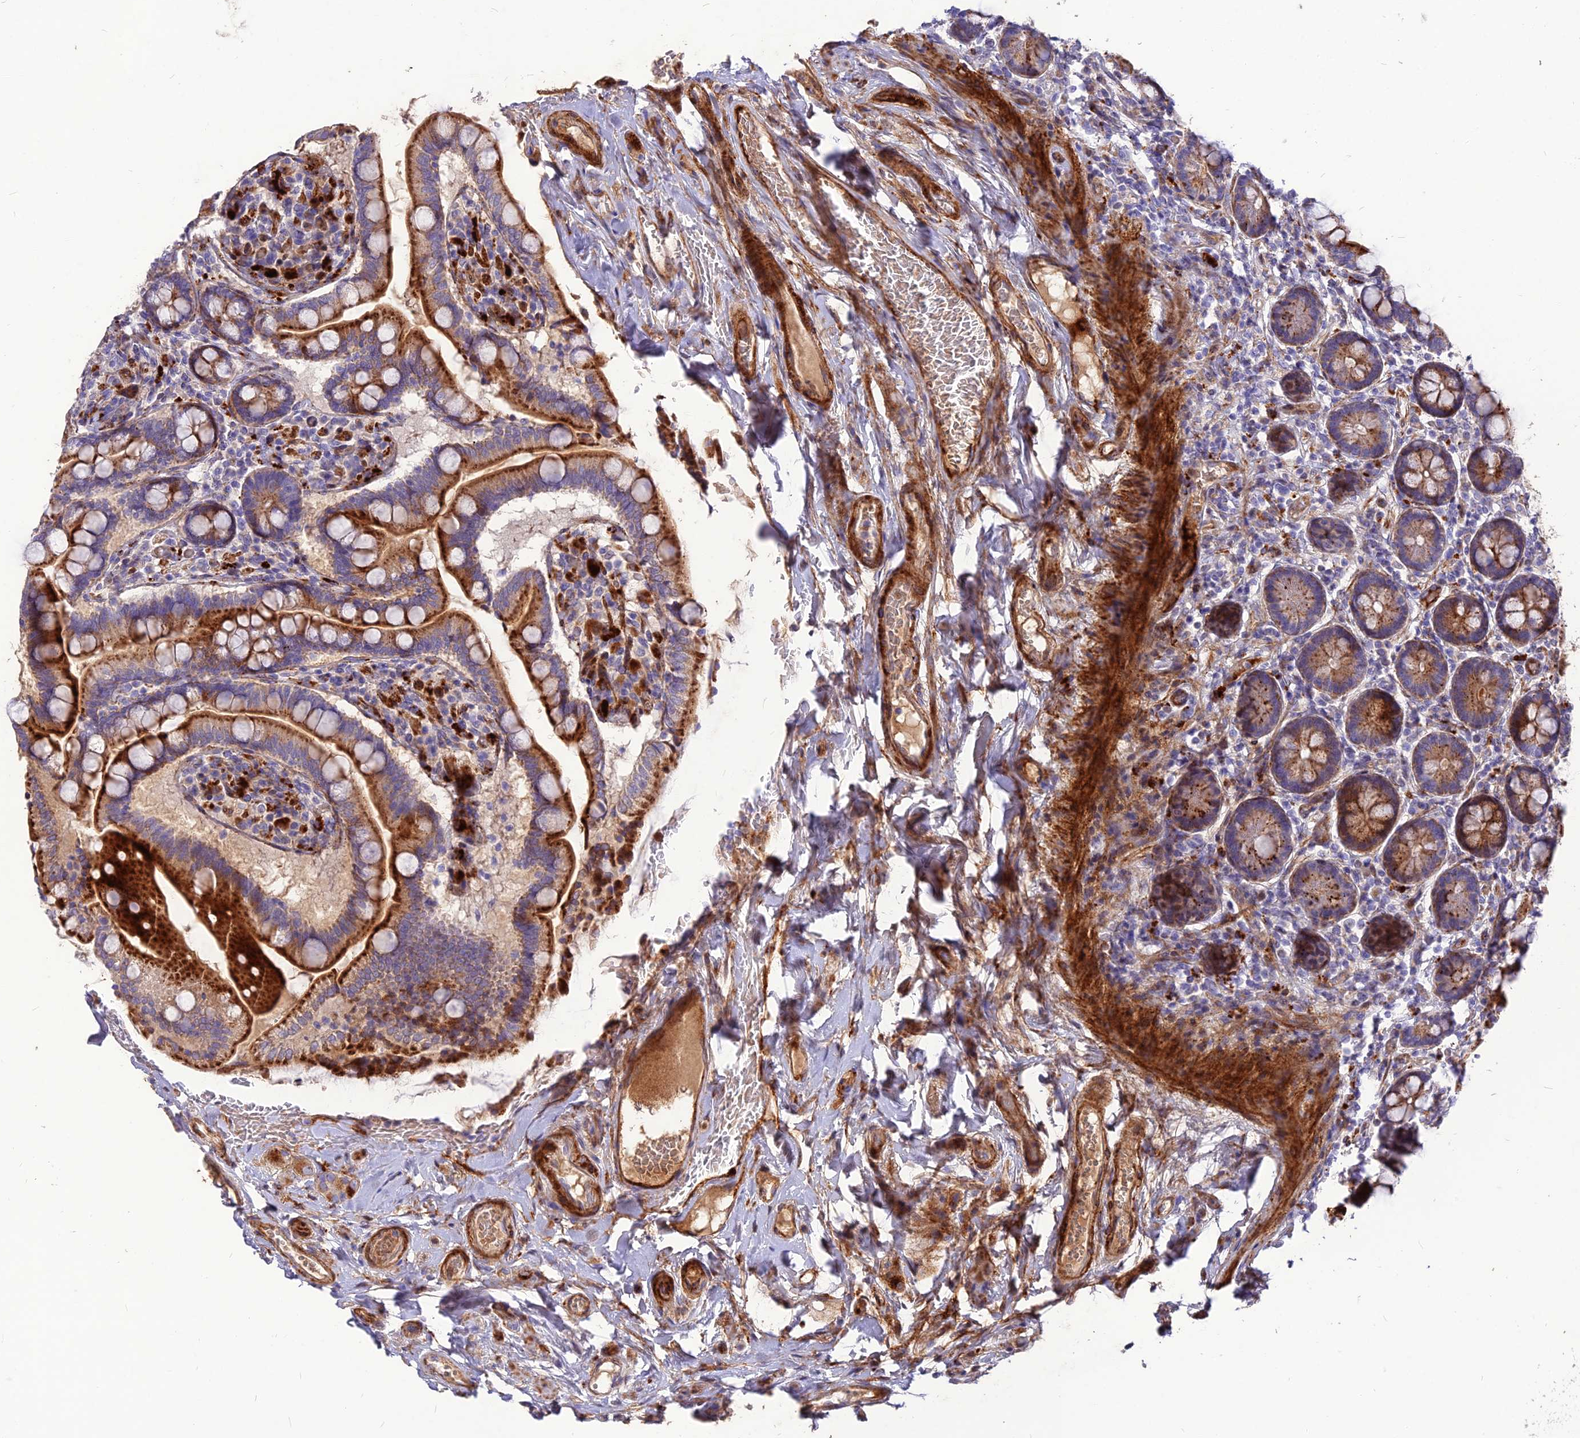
{"staining": {"intensity": "strong", "quantity": ">75%", "location": "cytoplasmic/membranous"}, "tissue": "small intestine", "cell_type": "Glandular cells", "image_type": "normal", "snomed": [{"axis": "morphology", "description": "Normal tissue, NOS"}, {"axis": "topography", "description": "Small intestine"}], "caption": "An immunohistochemistry photomicrograph of unremarkable tissue is shown. Protein staining in brown labels strong cytoplasmic/membranous positivity in small intestine within glandular cells. (Stains: DAB (3,3'-diaminobenzidine) in brown, nuclei in blue, Microscopy: brightfield microscopy at high magnification).", "gene": "RIMOC1", "patient": {"sex": "female", "age": 64}}